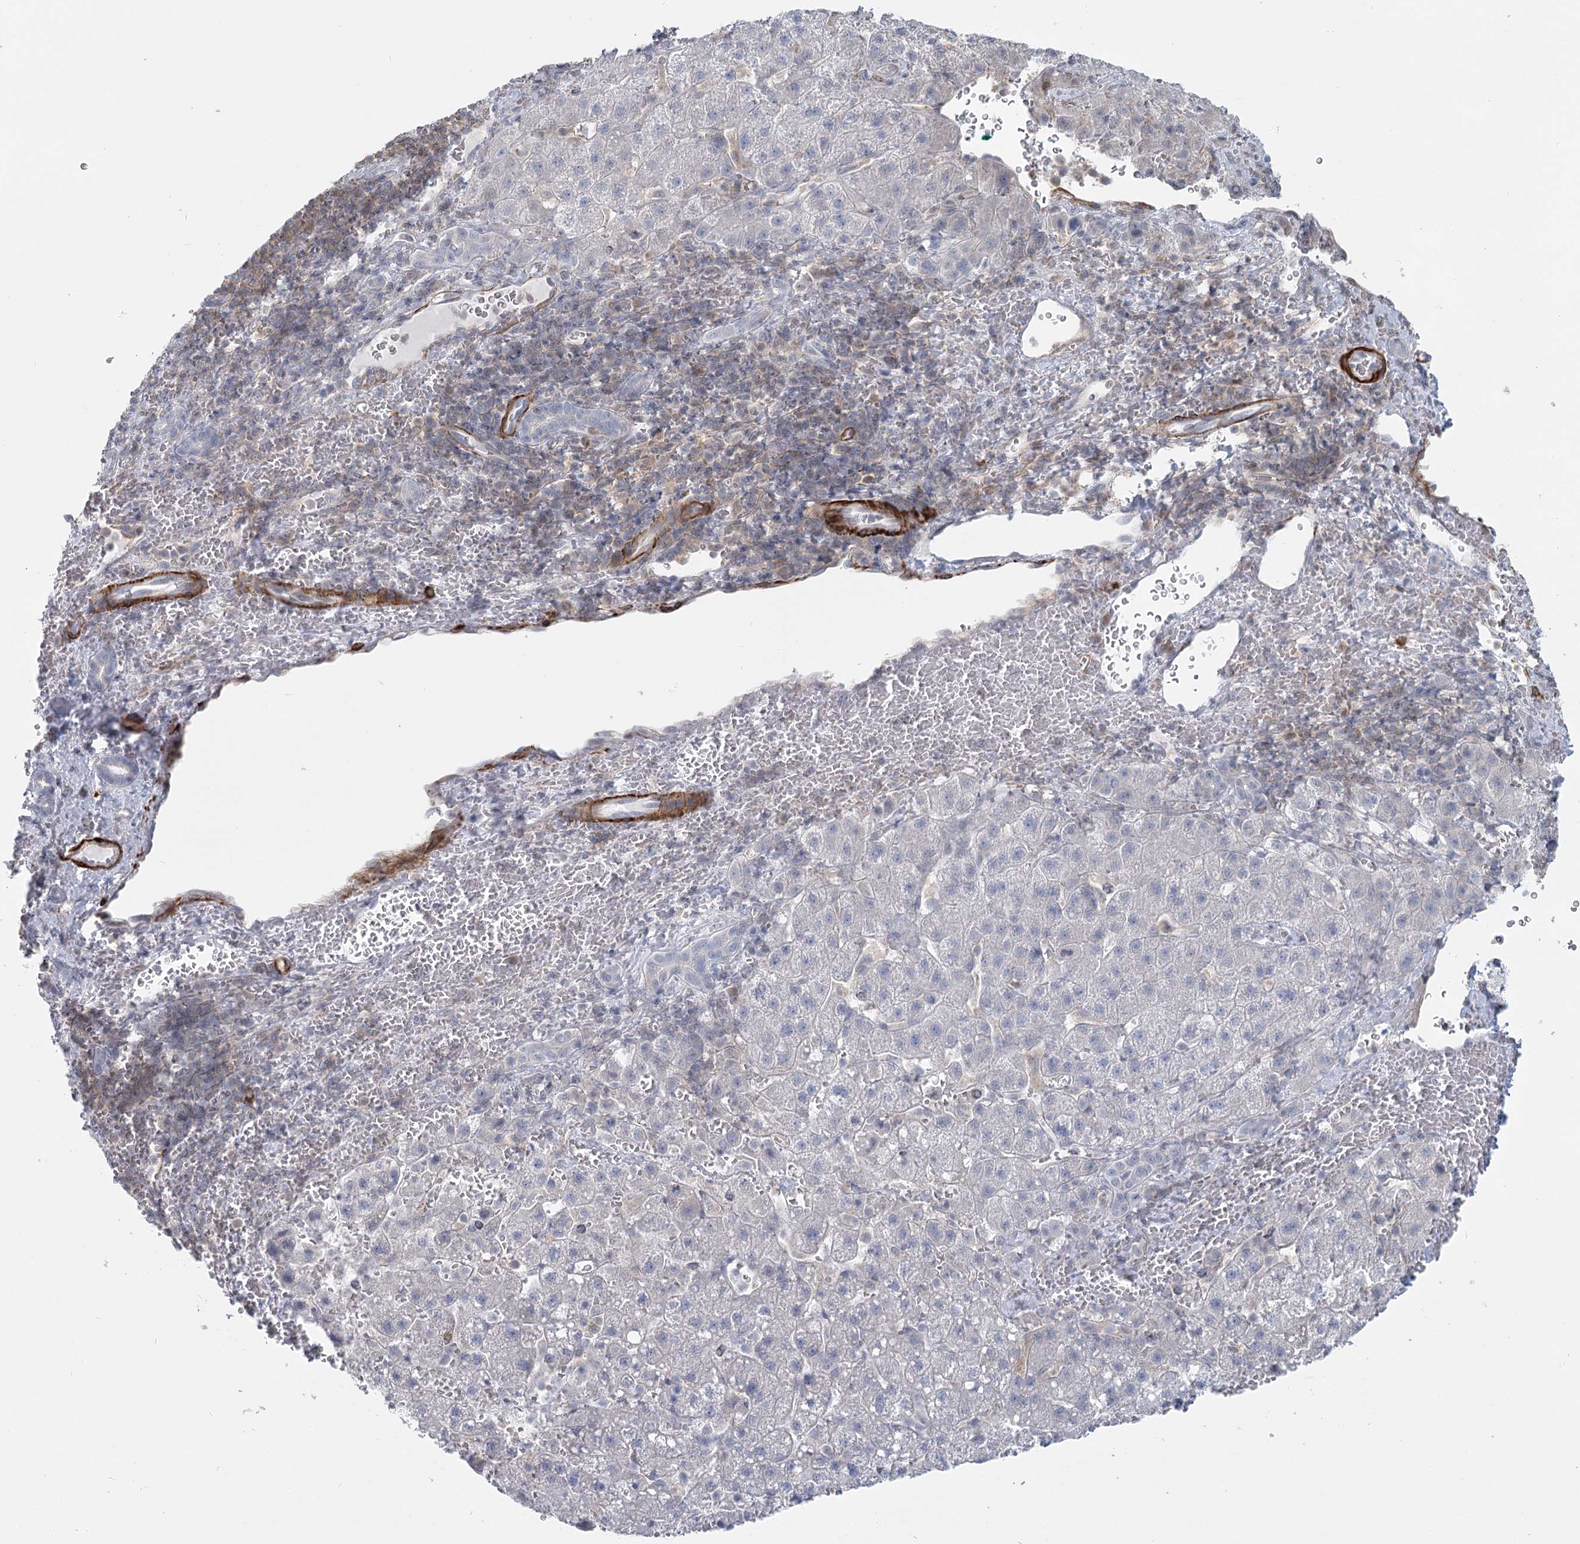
{"staining": {"intensity": "negative", "quantity": "none", "location": "none"}, "tissue": "liver cancer", "cell_type": "Tumor cells", "image_type": "cancer", "snomed": [{"axis": "morphology", "description": "Carcinoma, Hepatocellular, NOS"}, {"axis": "topography", "description": "Liver"}], "caption": "Protein analysis of liver hepatocellular carcinoma displays no significant positivity in tumor cells.", "gene": "USP11", "patient": {"sex": "male", "age": 57}}